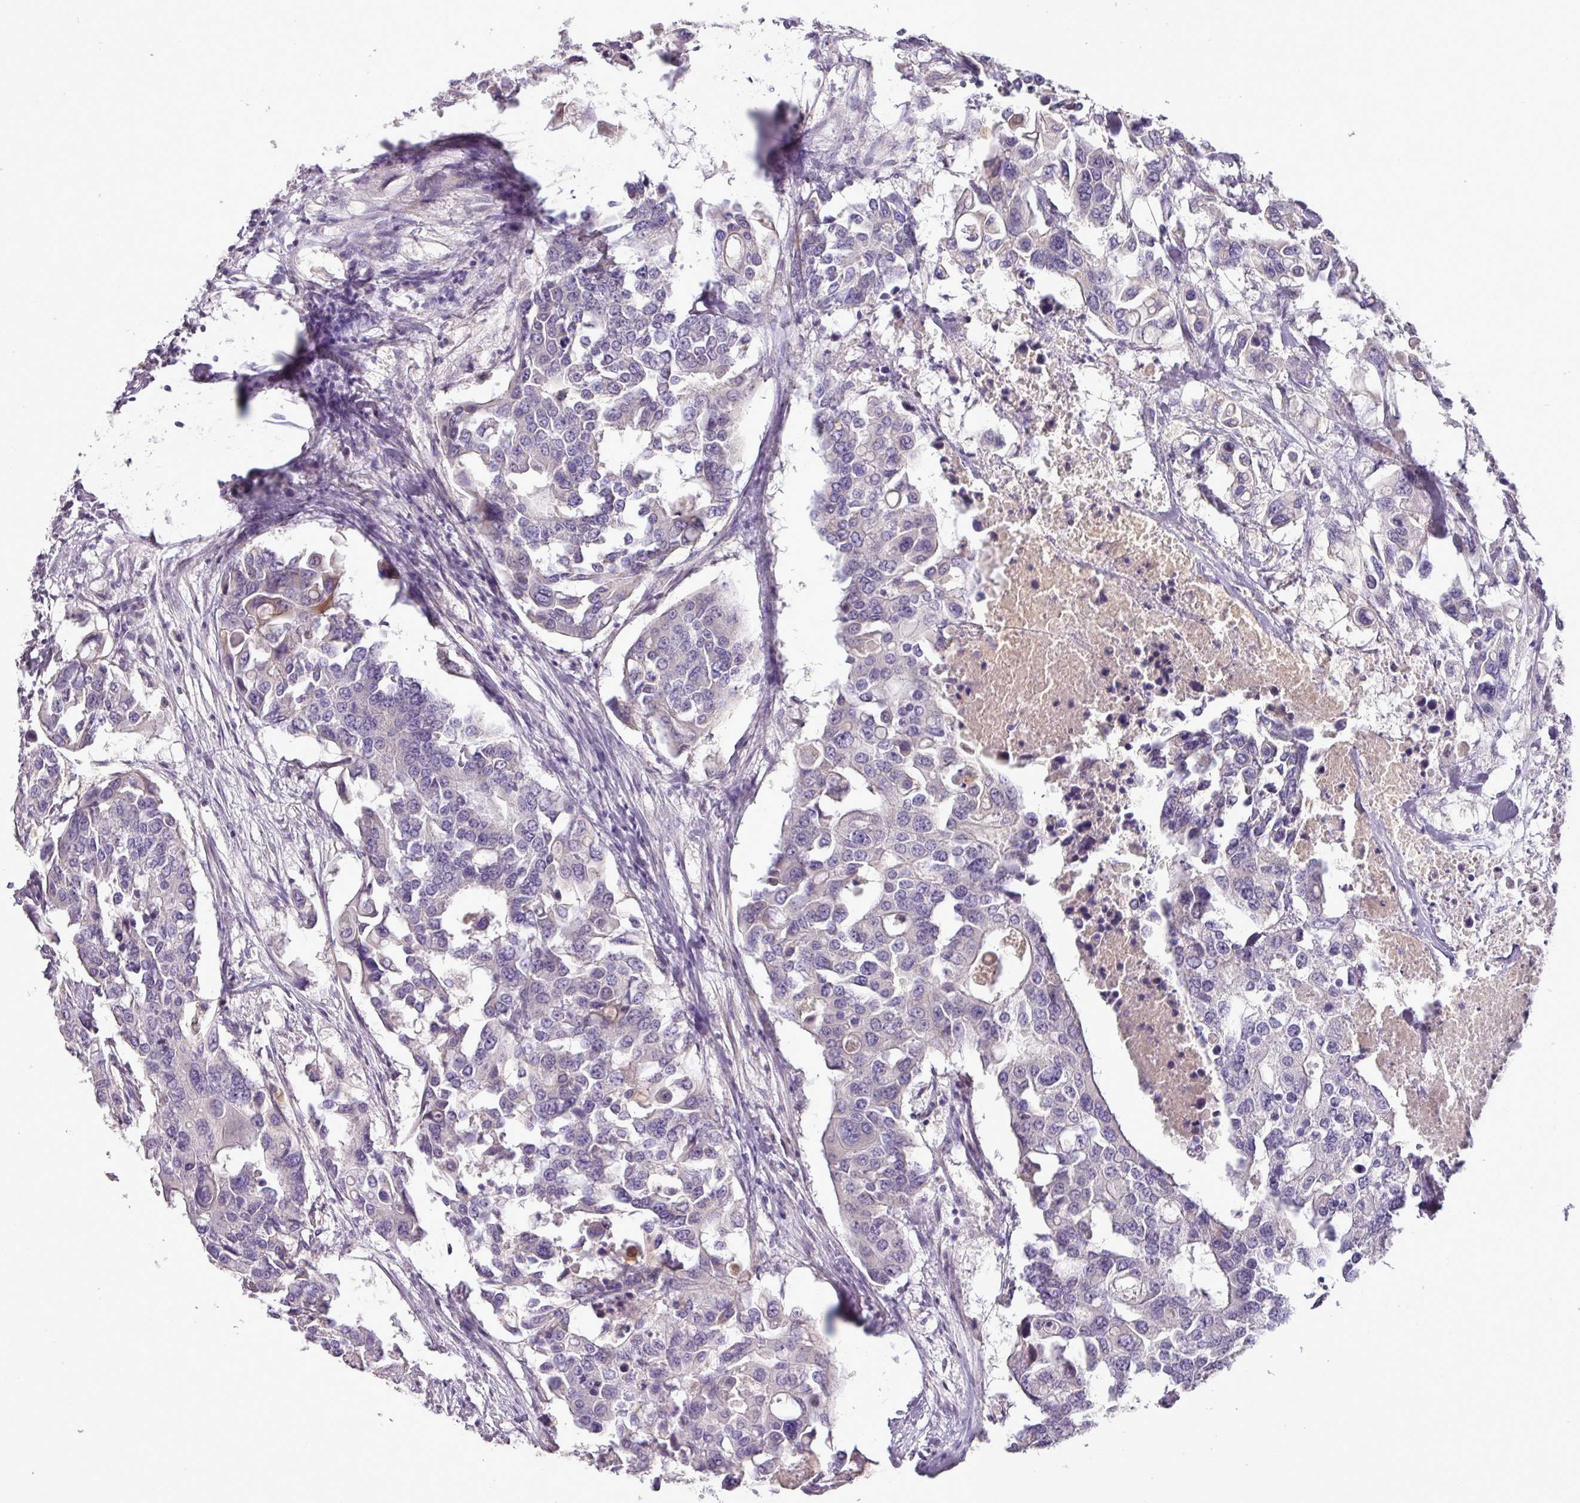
{"staining": {"intensity": "negative", "quantity": "none", "location": "none"}, "tissue": "colorectal cancer", "cell_type": "Tumor cells", "image_type": "cancer", "snomed": [{"axis": "morphology", "description": "Adenocarcinoma, NOS"}, {"axis": "topography", "description": "Colon"}], "caption": "High magnification brightfield microscopy of adenocarcinoma (colorectal) stained with DAB (3,3'-diaminobenzidine) (brown) and counterstained with hematoxylin (blue): tumor cells show no significant staining.", "gene": "BRINP2", "patient": {"sex": "male", "age": 77}}